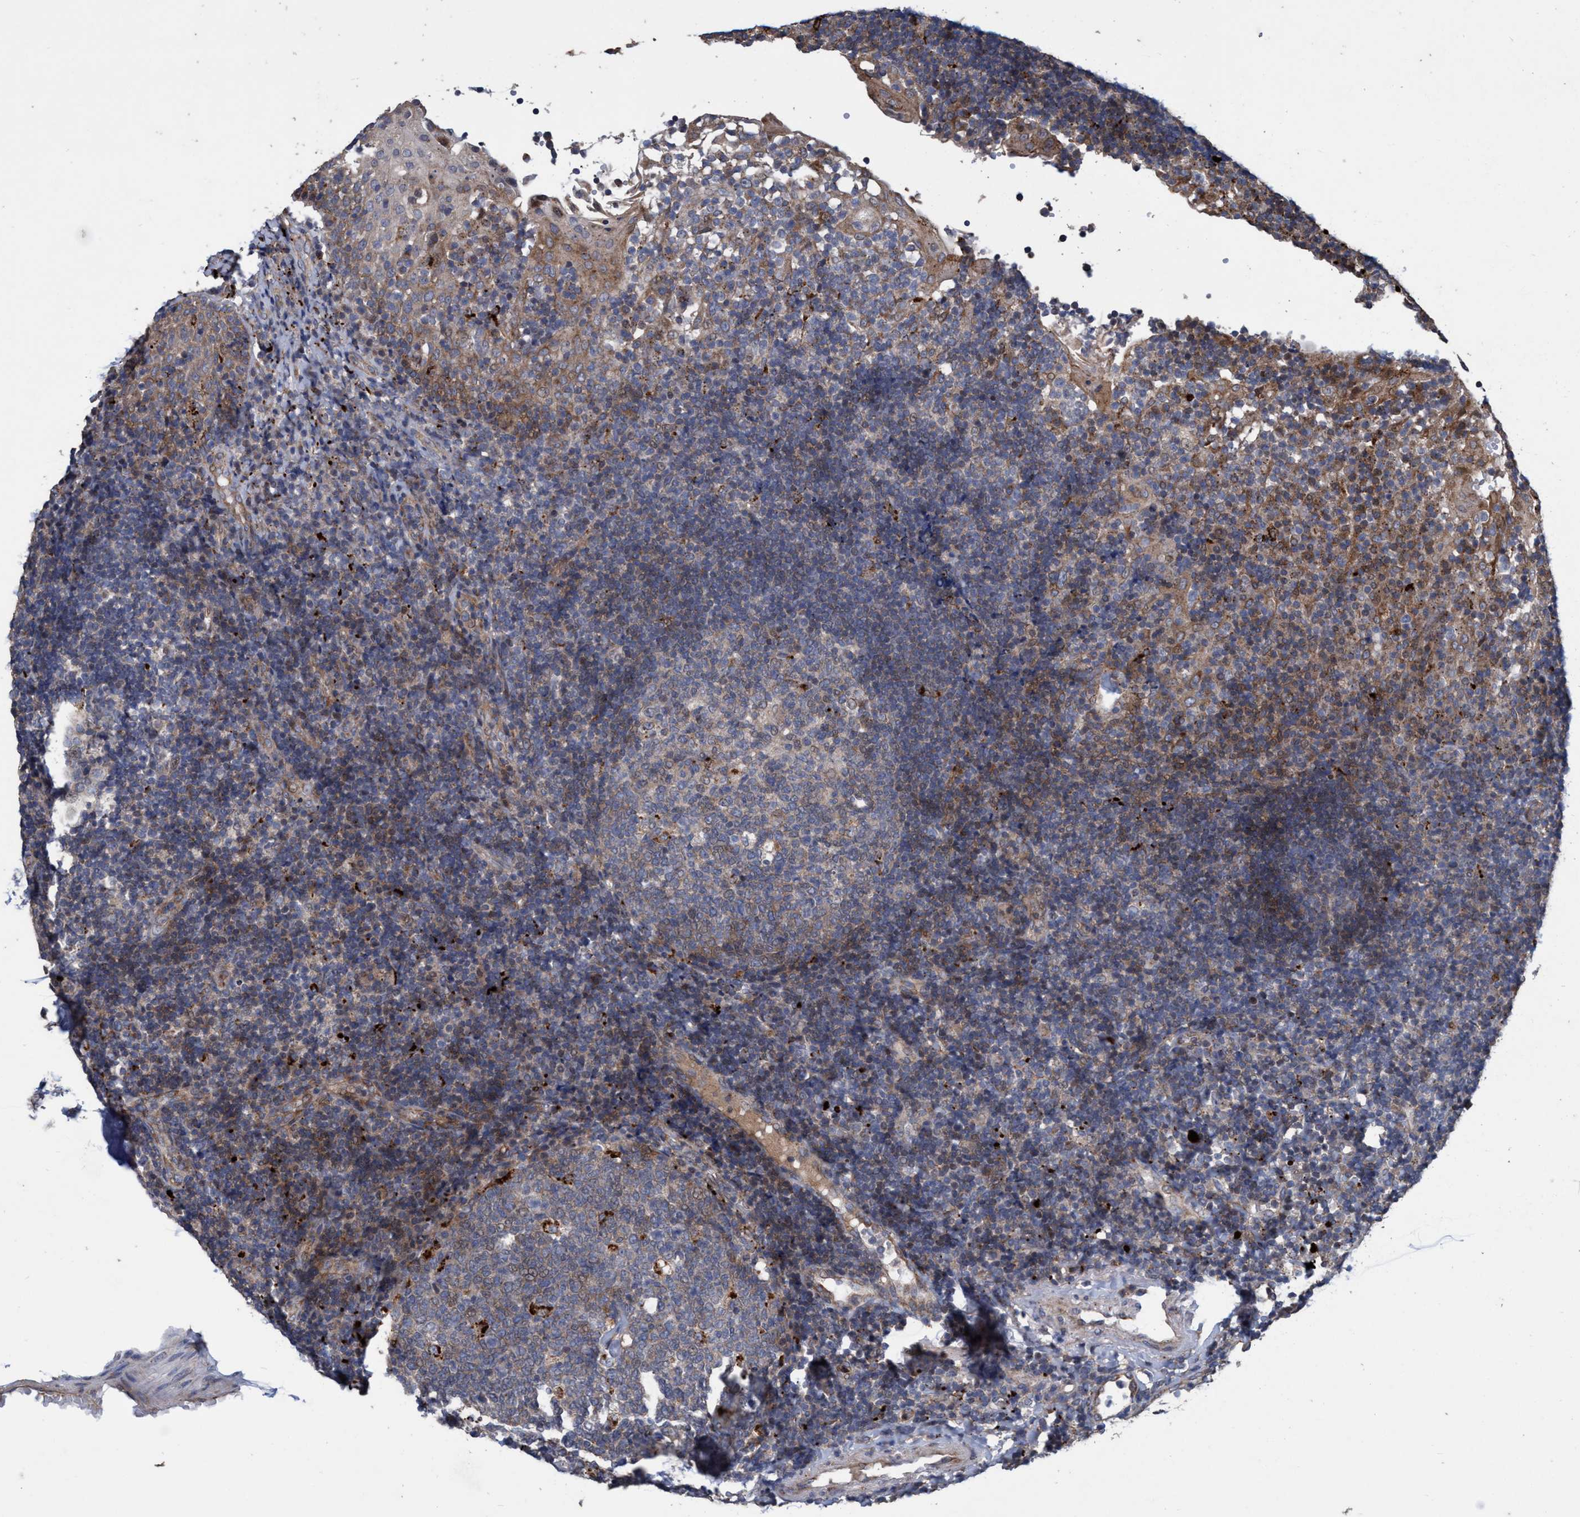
{"staining": {"intensity": "moderate", "quantity": "25%-75%", "location": "cytoplasmic/membranous"}, "tissue": "tonsil", "cell_type": "Germinal center cells", "image_type": "normal", "snomed": [{"axis": "morphology", "description": "Normal tissue, NOS"}, {"axis": "topography", "description": "Tonsil"}], "caption": "Moderate cytoplasmic/membranous protein positivity is present in approximately 25%-75% of germinal center cells in tonsil. Ihc stains the protein in brown and the nuclei are stained blue.", "gene": "BBS9", "patient": {"sex": "female", "age": 40}}